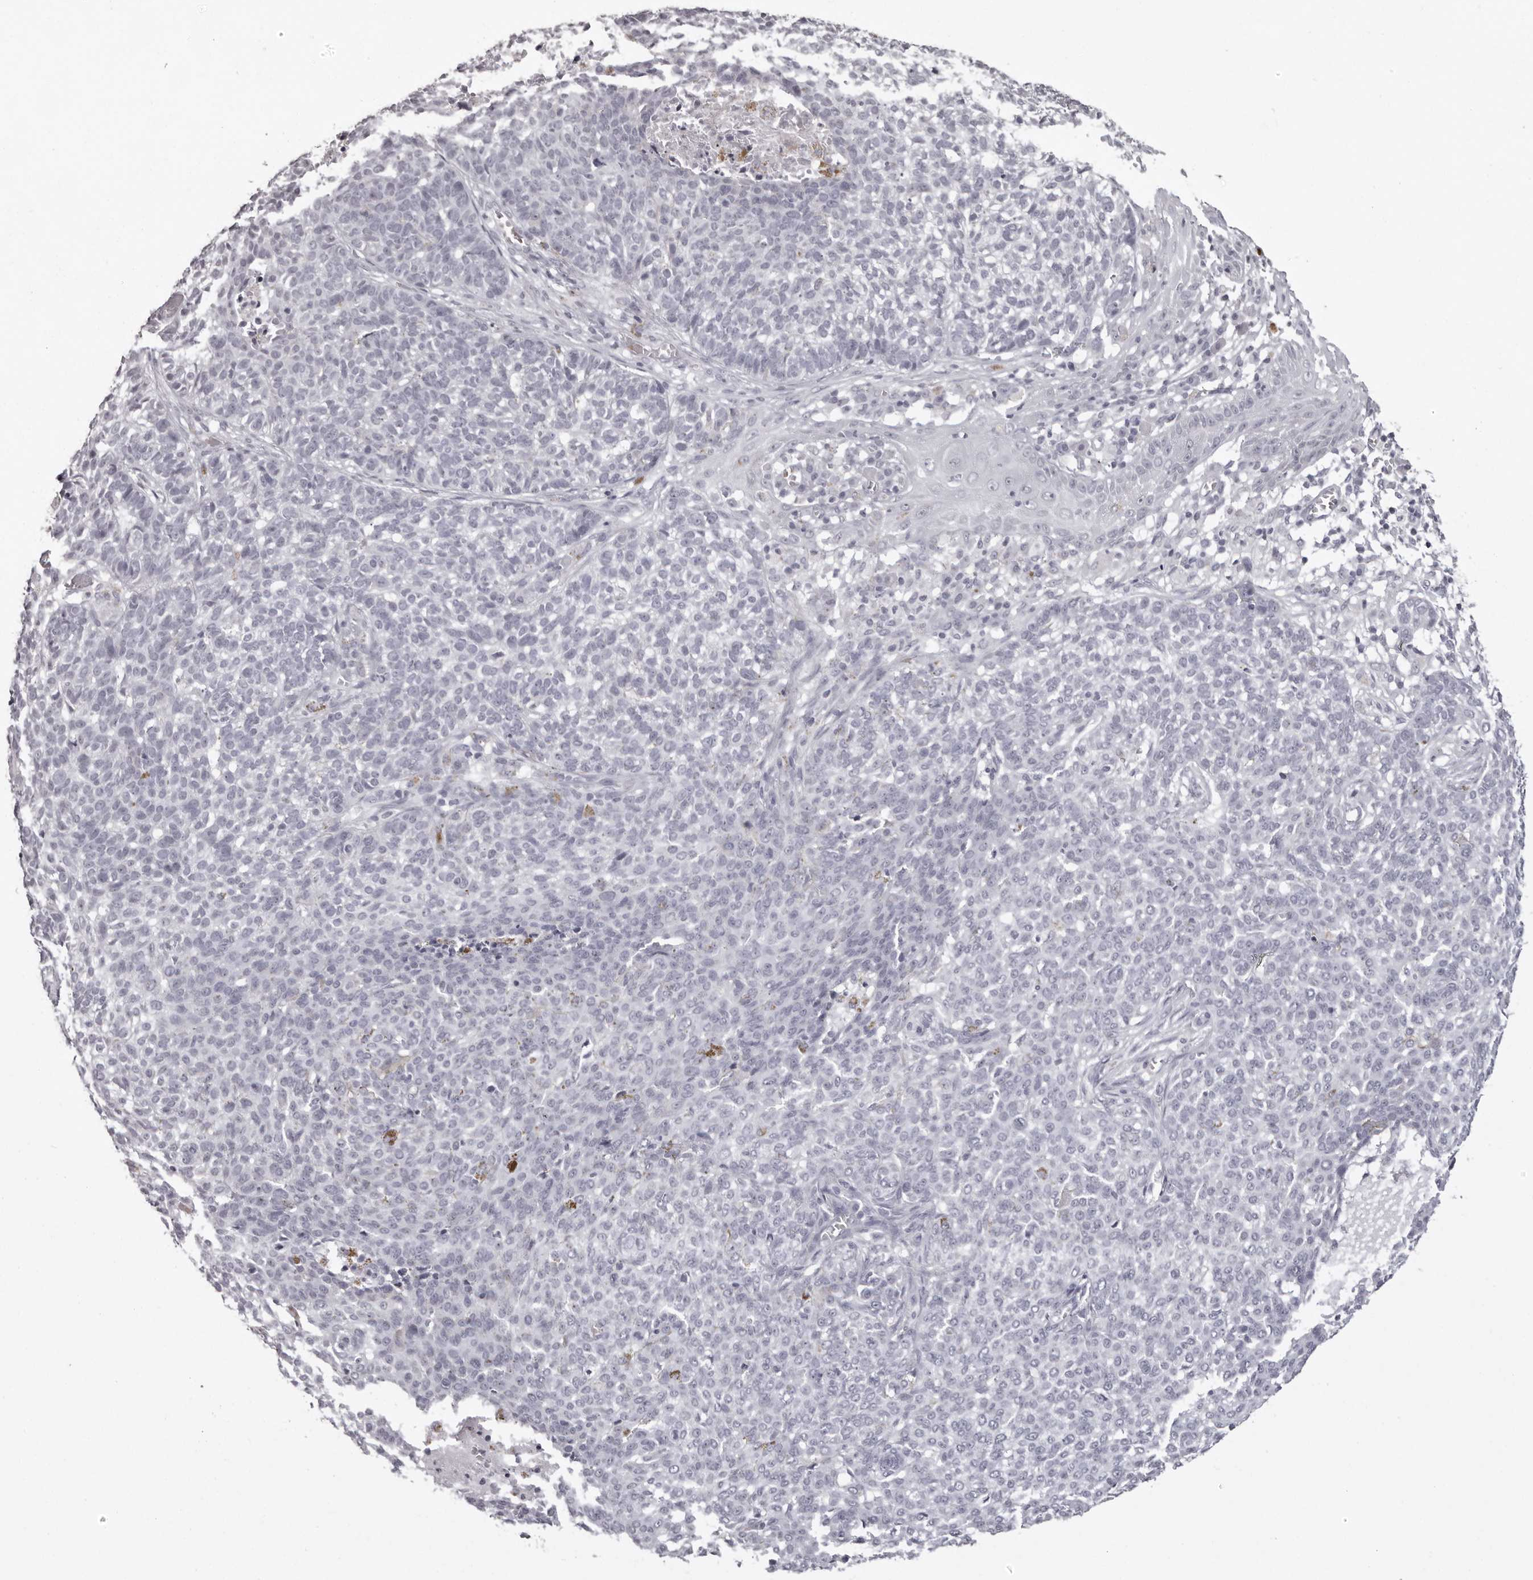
{"staining": {"intensity": "negative", "quantity": "none", "location": "none"}, "tissue": "skin cancer", "cell_type": "Tumor cells", "image_type": "cancer", "snomed": [{"axis": "morphology", "description": "Basal cell carcinoma"}, {"axis": "topography", "description": "Skin"}], "caption": "Immunohistochemical staining of human basal cell carcinoma (skin) reveals no significant expression in tumor cells.", "gene": "C8orf74", "patient": {"sex": "male", "age": 85}}